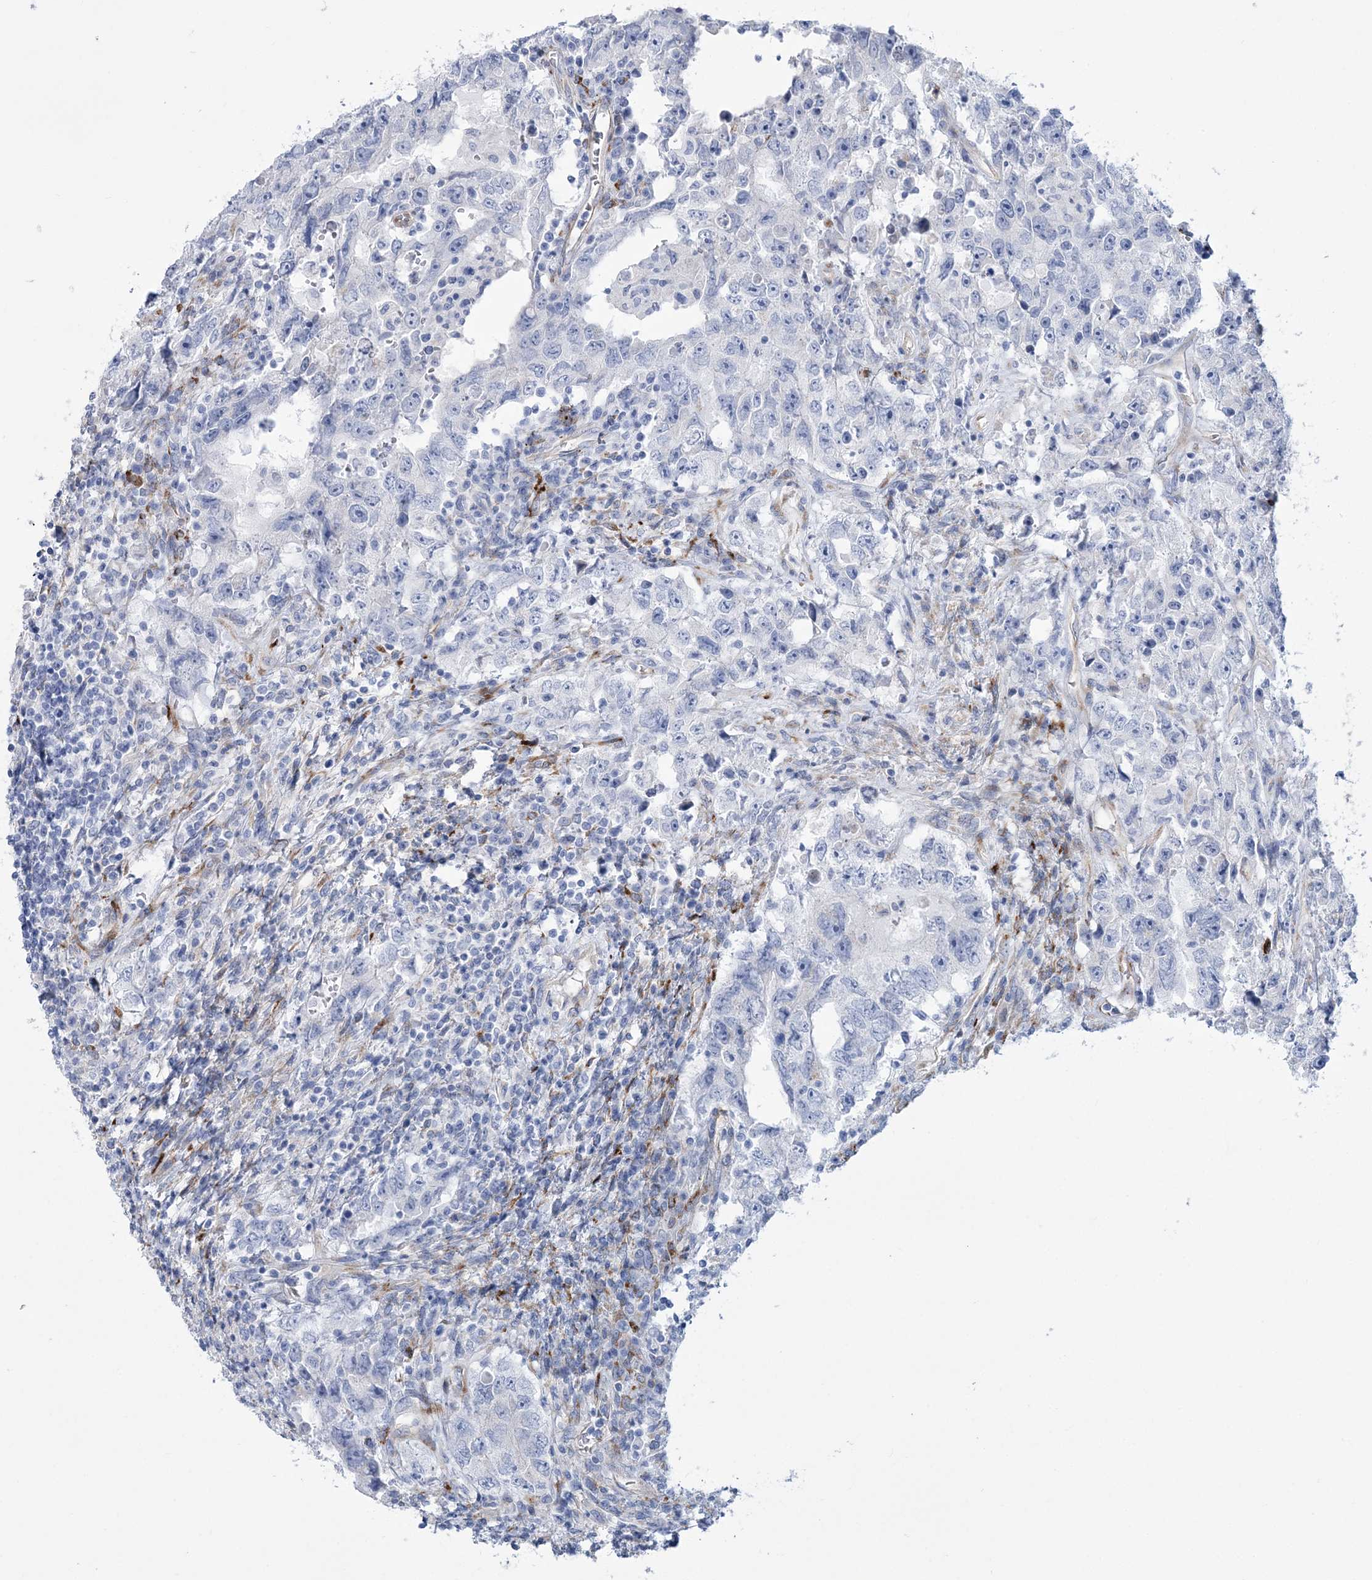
{"staining": {"intensity": "negative", "quantity": "none", "location": "none"}, "tissue": "testis cancer", "cell_type": "Tumor cells", "image_type": "cancer", "snomed": [{"axis": "morphology", "description": "Carcinoma, Embryonal, NOS"}, {"axis": "topography", "description": "Testis"}], "caption": "High magnification brightfield microscopy of testis cancer stained with DAB (3,3'-diaminobenzidine) (brown) and counterstained with hematoxylin (blue): tumor cells show no significant expression.", "gene": "RAB11FIP5", "patient": {"sex": "male", "age": 26}}